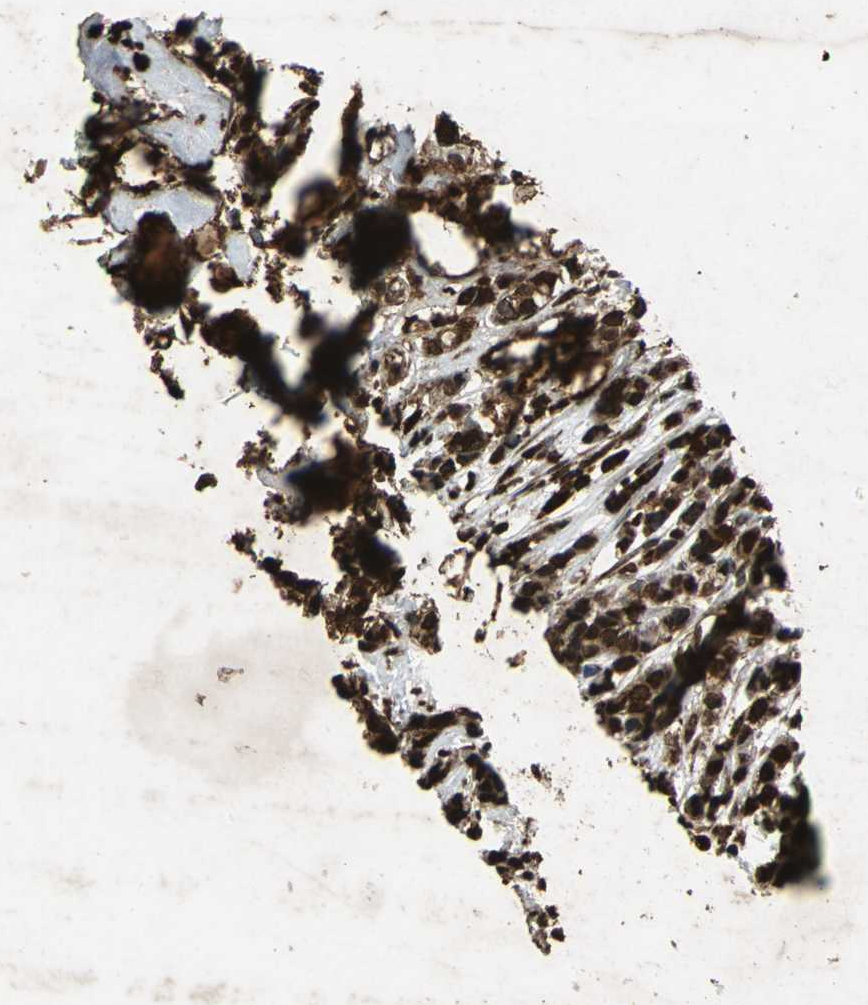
{"staining": {"intensity": "strong", "quantity": ">75%", "location": "cytoplasmic/membranous,nuclear"}, "tissue": "head and neck cancer", "cell_type": "Tumor cells", "image_type": "cancer", "snomed": [{"axis": "morphology", "description": "Adenocarcinoma, NOS"}, {"axis": "topography", "description": "Salivary gland"}, {"axis": "topography", "description": "Head-Neck"}], "caption": "High-magnification brightfield microscopy of head and neck cancer (adenocarcinoma) stained with DAB (3,3'-diaminobenzidine) (brown) and counterstained with hematoxylin (blue). tumor cells exhibit strong cytoplasmic/membranous and nuclear positivity is present in about>75% of cells. (brown staining indicates protein expression, while blue staining denotes nuclei).", "gene": "ANP32A", "patient": {"sex": "female", "age": 65}}